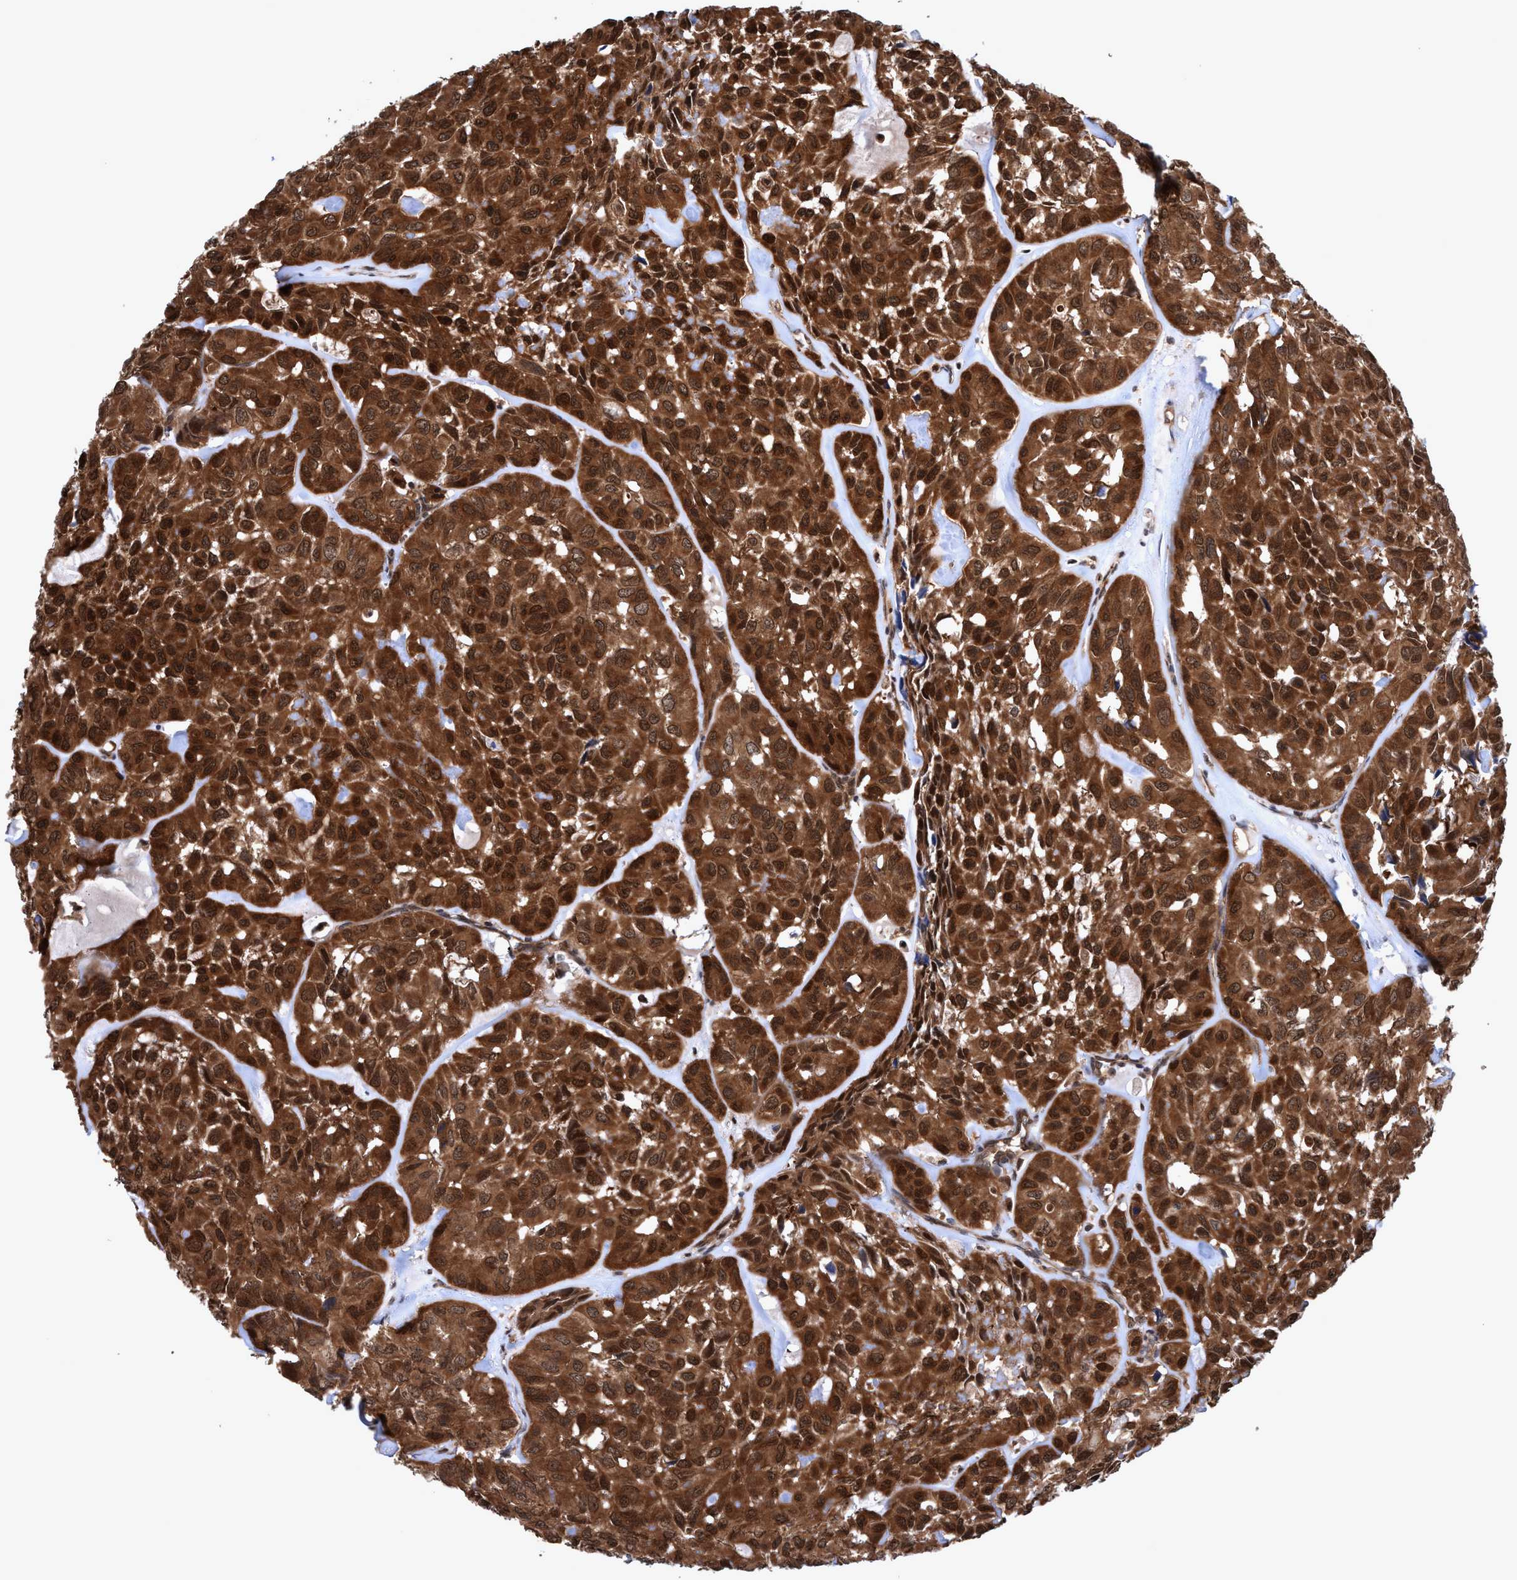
{"staining": {"intensity": "strong", "quantity": ">75%", "location": "cytoplasmic/membranous,nuclear"}, "tissue": "head and neck cancer", "cell_type": "Tumor cells", "image_type": "cancer", "snomed": [{"axis": "morphology", "description": "Adenocarcinoma, NOS"}, {"axis": "topography", "description": "Salivary gland, NOS"}, {"axis": "topography", "description": "Head-Neck"}], "caption": "Strong cytoplasmic/membranous and nuclear expression is appreciated in about >75% of tumor cells in head and neck cancer.", "gene": "GLOD4", "patient": {"sex": "female", "age": 76}}